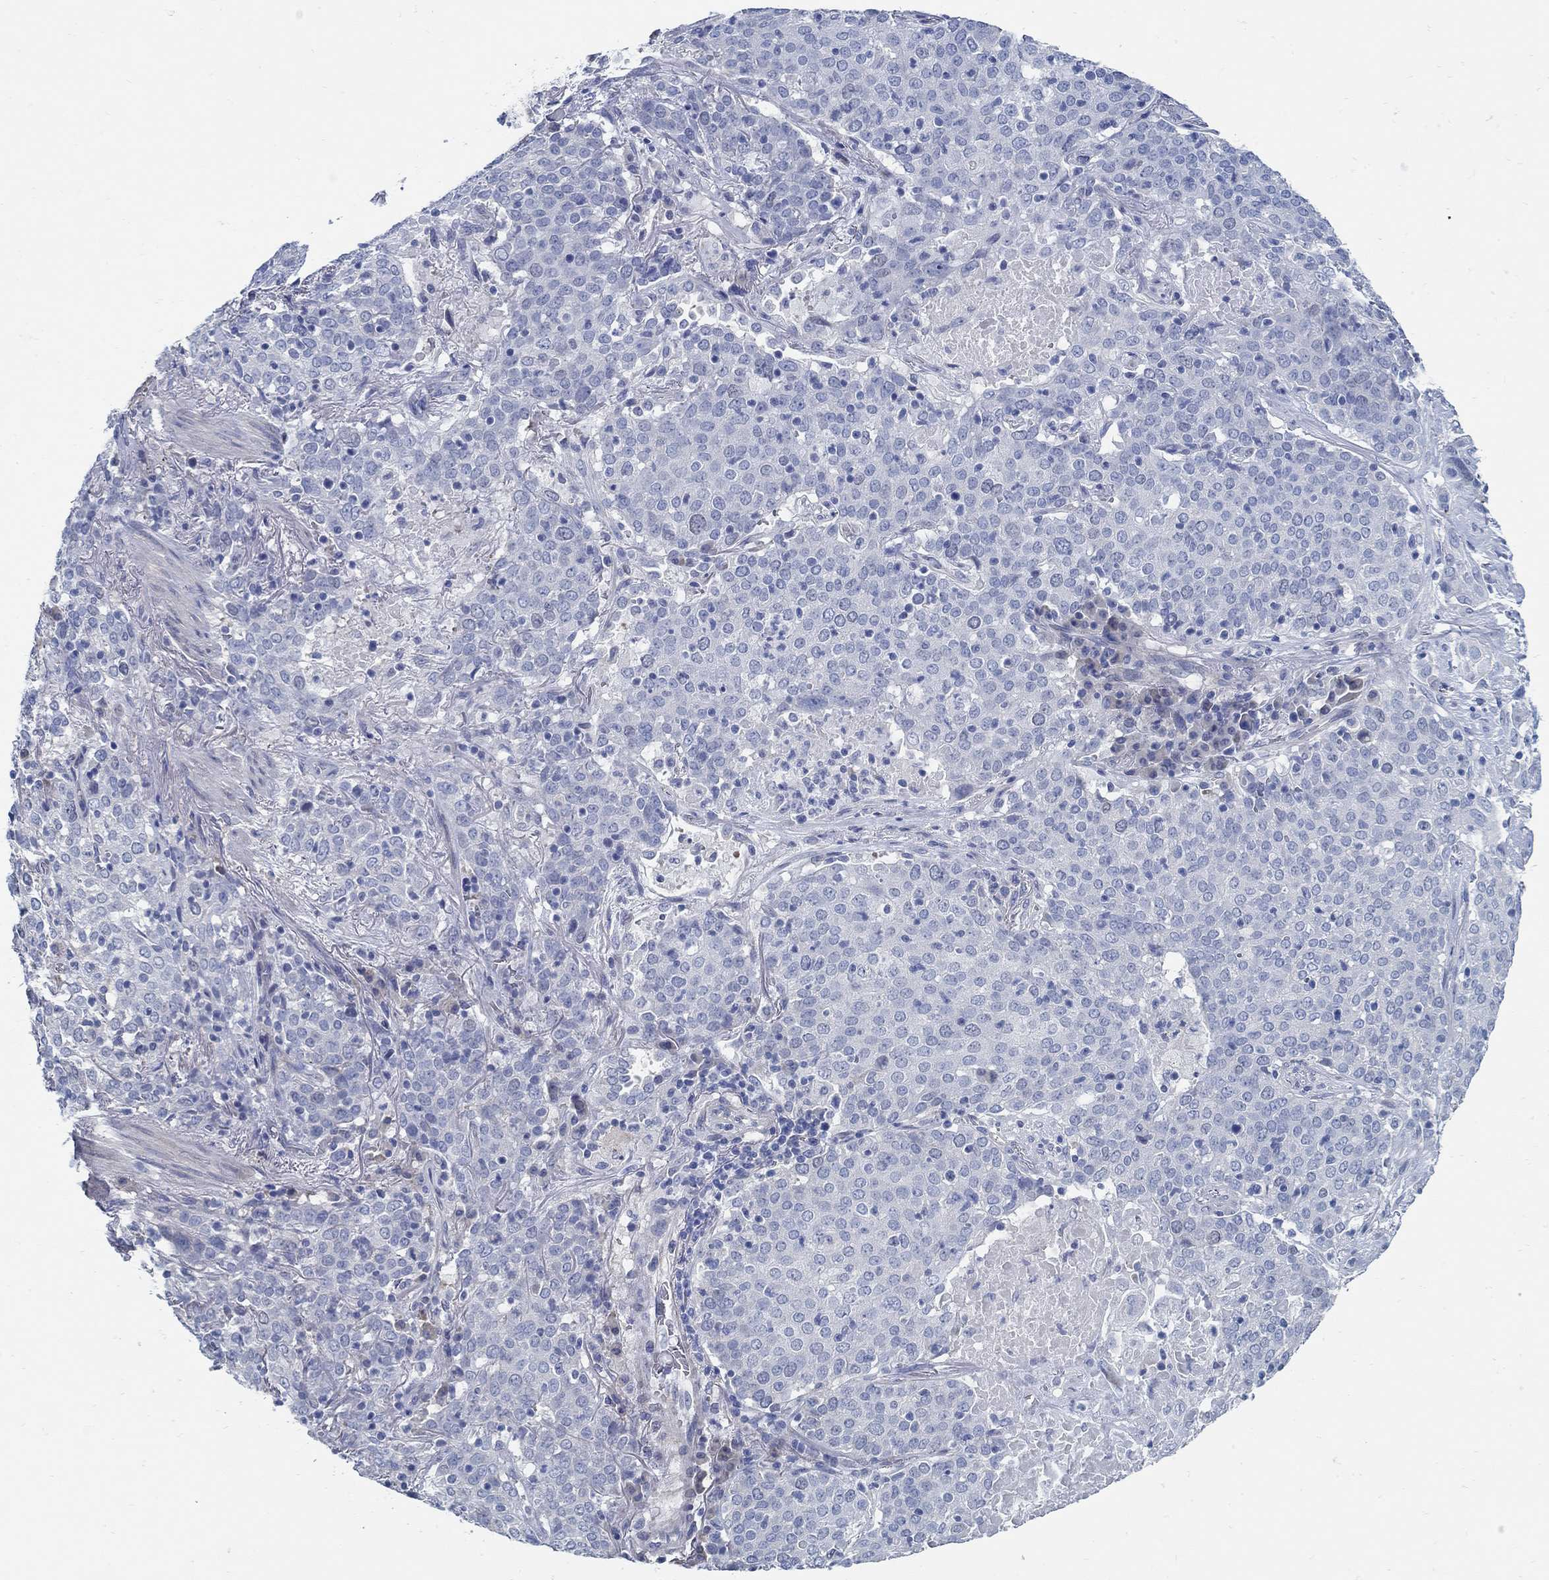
{"staining": {"intensity": "negative", "quantity": "none", "location": "none"}, "tissue": "lung cancer", "cell_type": "Tumor cells", "image_type": "cancer", "snomed": [{"axis": "morphology", "description": "Squamous cell carcinoma, NOS"}, {"axis": "topography", "description": "Lung"}], "caption": "Lung cancer (squamous cell carcinoma) was stained to show a protein in brown. There is no significant staining in tumor cells.", "gene": "C15orf39", "patient": {"sex": "male", "age": 82}}